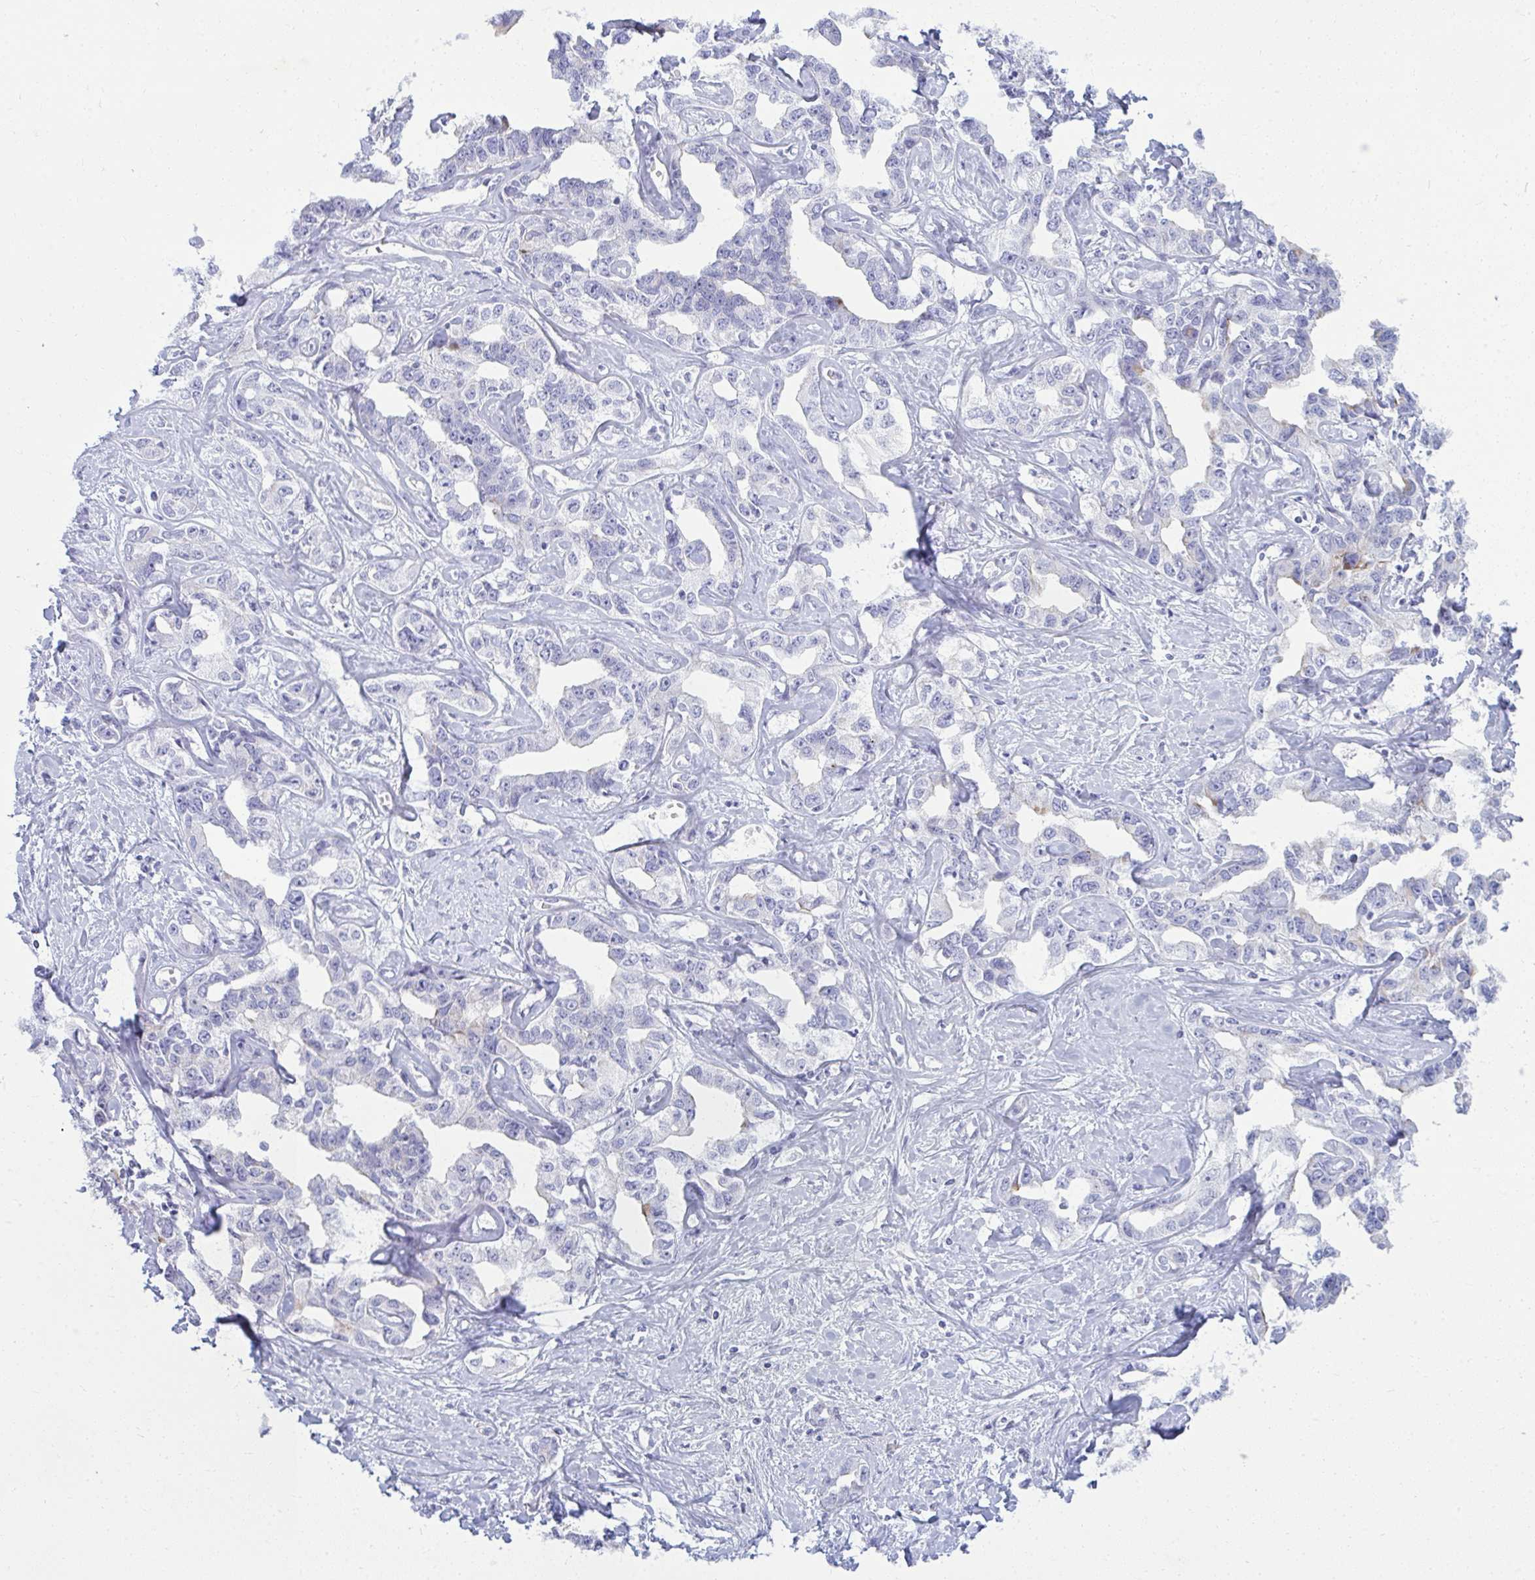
{"staining": {"intensity": "negative", "quantity": "none", "location": "none"}, "tissue": "liver cancer", "cell_type": "Tumor cells", "image_type": "cancer", "snomed": [{"axis": "morphology", "description": "Cholangiocarcinoma"}, {"axis": "topography", "description": "Liver"}], "caption": "This is a image of immunohistochemistry staining of liver cholangiocarcinoma, which shows no expression in tumor cells. Brightfield microscopy of IHC stained with DAB (3,3'-diaminobenzidine) (brown) and hematoxylin (blue), captured at high magnification.", "gene": "TSPEAR", "patient": {"sex": "male", "age": 59}}